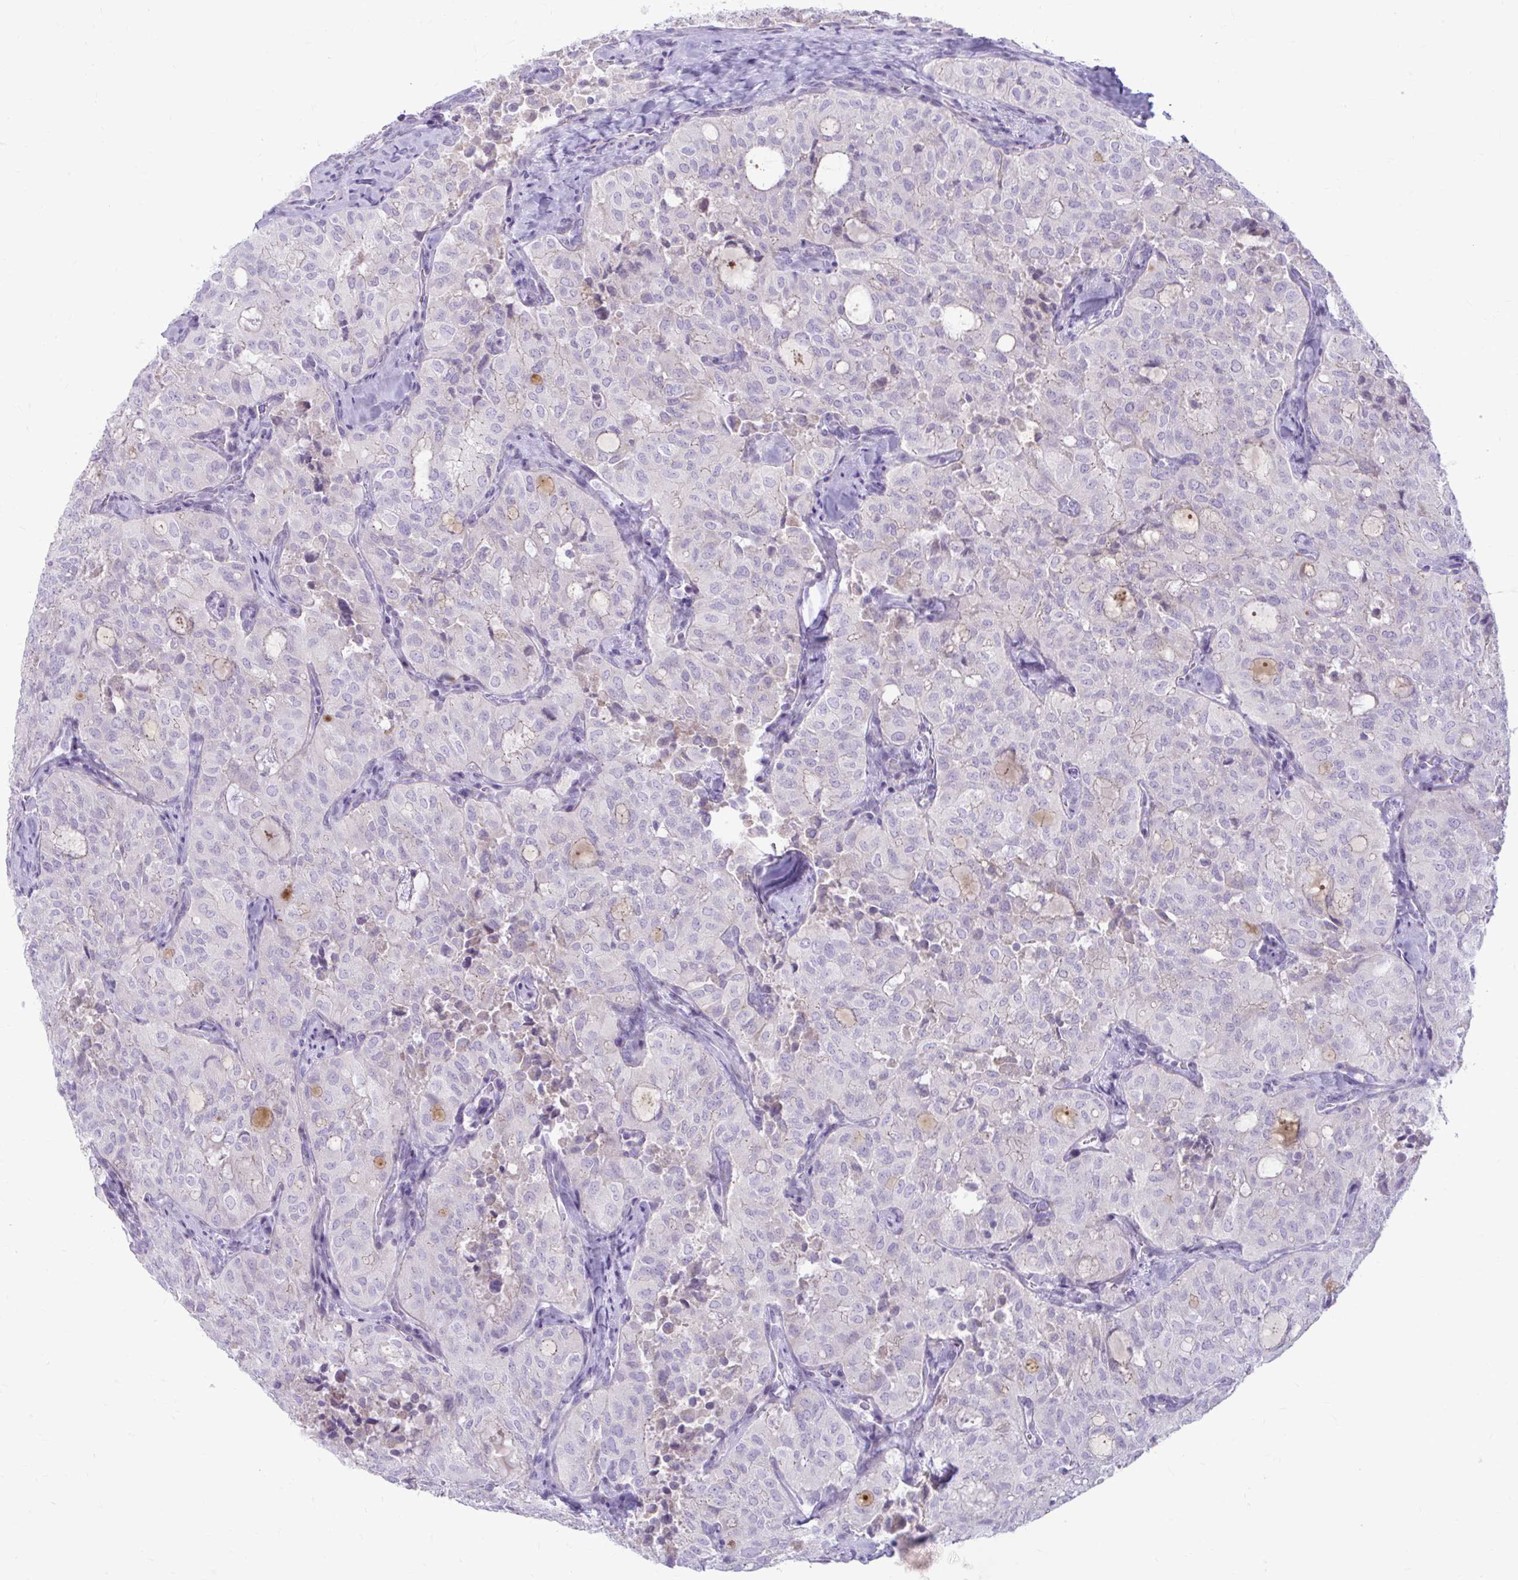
{"staining": {"intensity": "negative", "quantity": "none", "location": "none"}, "tissue": "thyroid cancer", "cell_type": "Tumor cells", "image_type": "cancer", "snomed": [{"axis": "morphology", "description": "Follicular adenoma carcinoma, NOS"}, {"axis": "topography", "description": "Thyroid gland"}], "caption": "Immunohistochemistry photomicrograph of human thyroid follicular adenoma carcinoma stained for a protein (brown), which exhibits no expression in tumor cells.", "gene": "CHIA", "patient": {"sex": "male", "age": 75}}